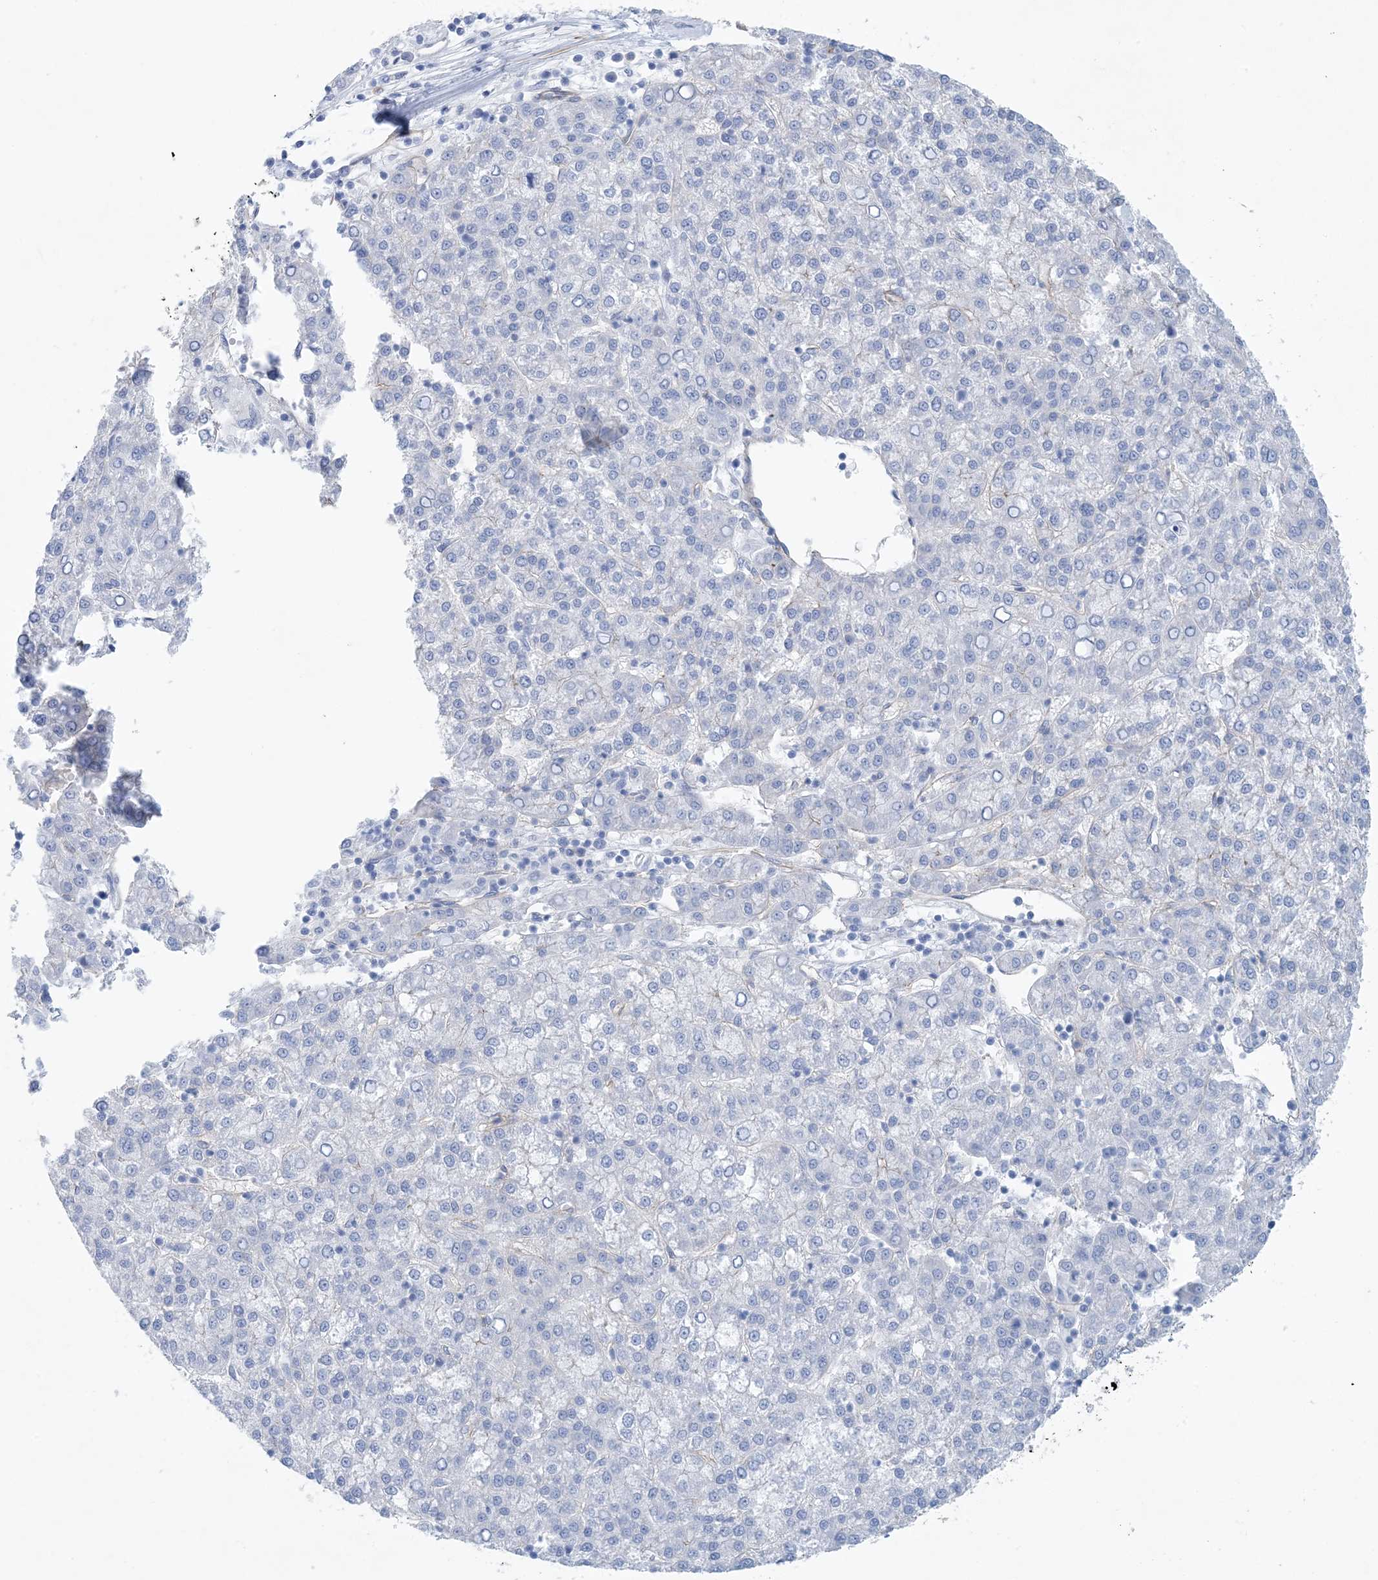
{"staining": {"intensity": "negative", "quantity": "none", "location": "none"}, "tissue": "liver cancer", "cell_type": "Tumor cells", "image_type": "cancer", "snomed": [{"axis": "morphology", "description": "Carcinoma, Hepatocellular, NOS"}, {"axis": "topography", "description": "Liver"}], "caption": "IHC micrograph of liver hepatocellular carcinoma stained for a protein (brown), which exhibits no staining in tumor cells.", "gene": "SHANK1", "patient": {"sex": "female", "age": 58}}